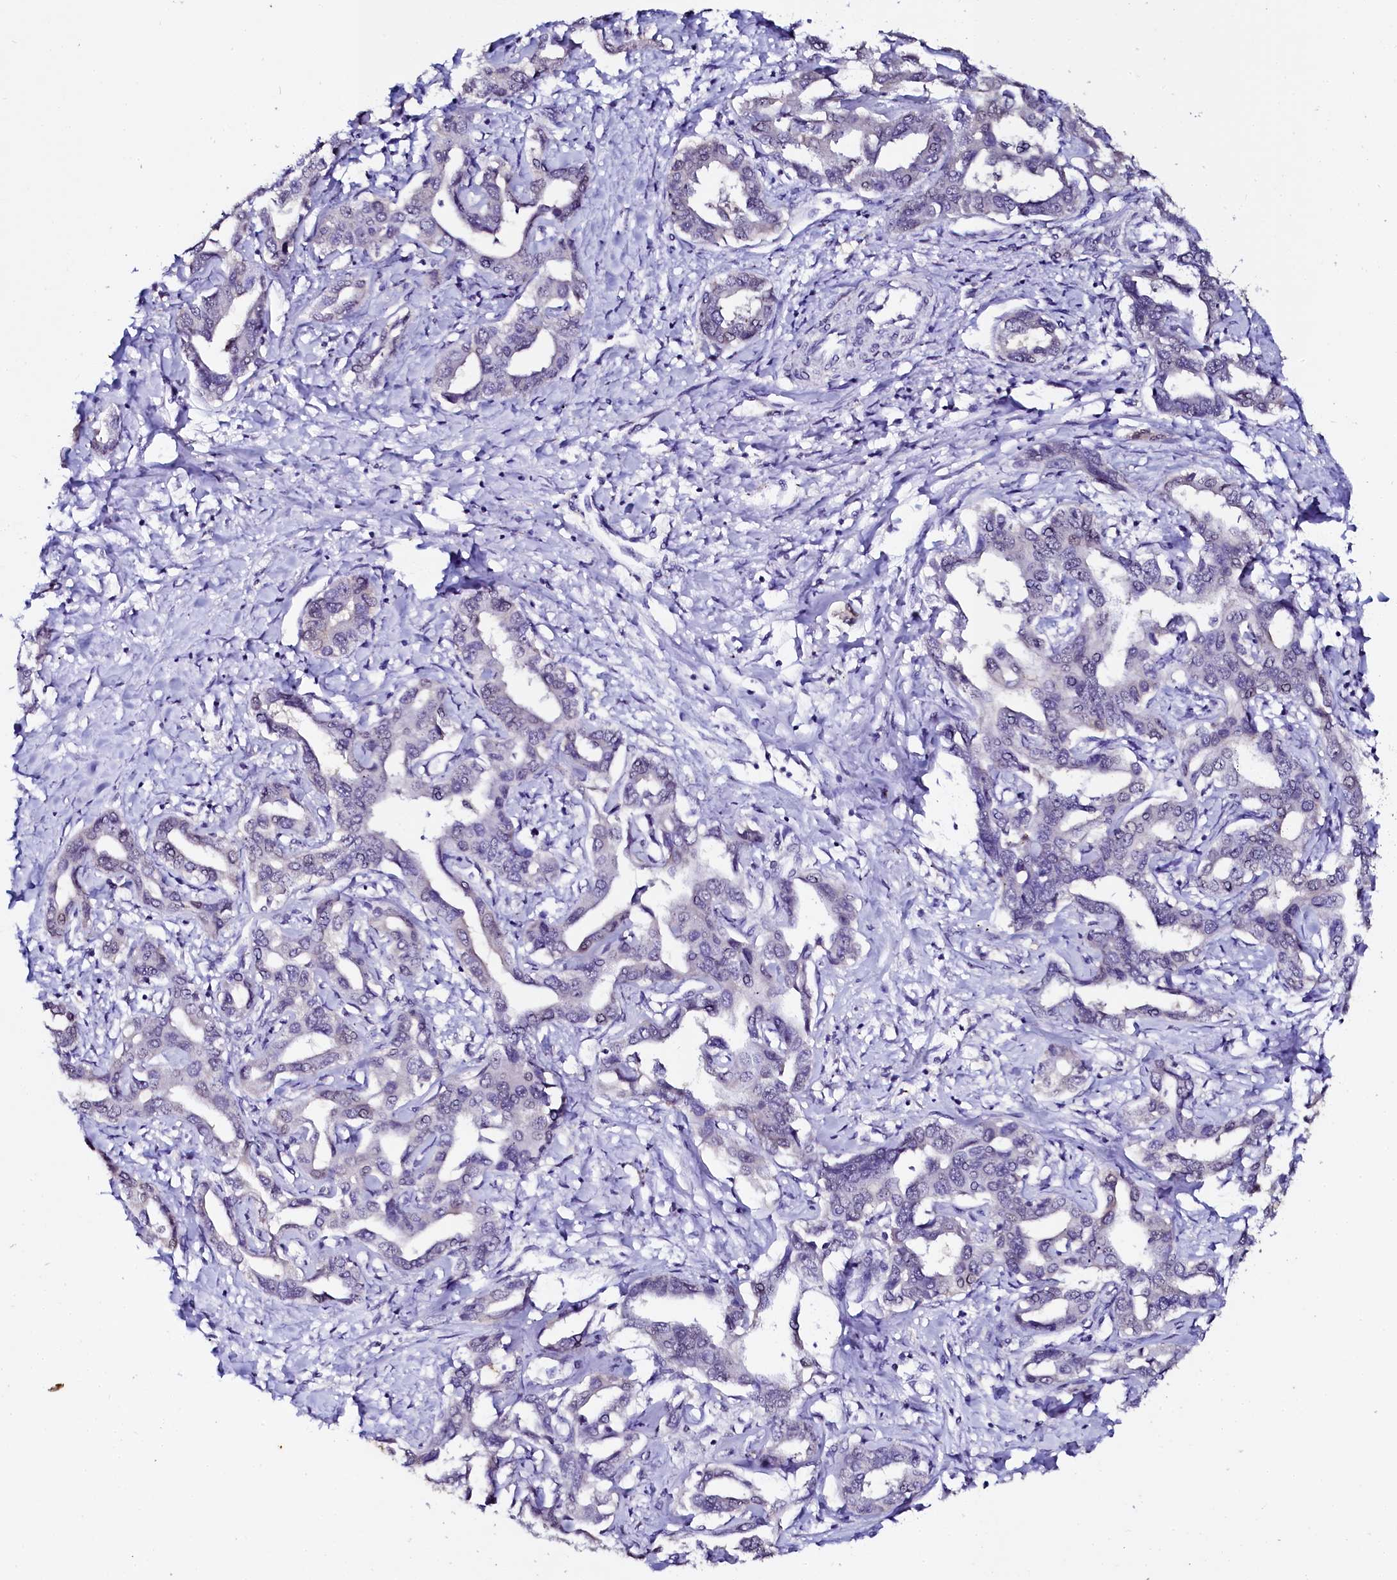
{"staining": {"intensity": "negative", "quantity": "none", "location": "none"}, "tissue": "liver cancer", "cell_type": "Tumor cells", "image_type": "cancer", "snomed": [{"axis": "morphology", "description": "Cholangiocarcinoma"}, {"axis": "topography", "description": "Liver"}], "caption": "Immunohistochemistry of human cholangiocarcinoma (liver) shows no positivity in tumor cells.", "gene": "SORD", "patient": {"sex": "male", "age": 59}}